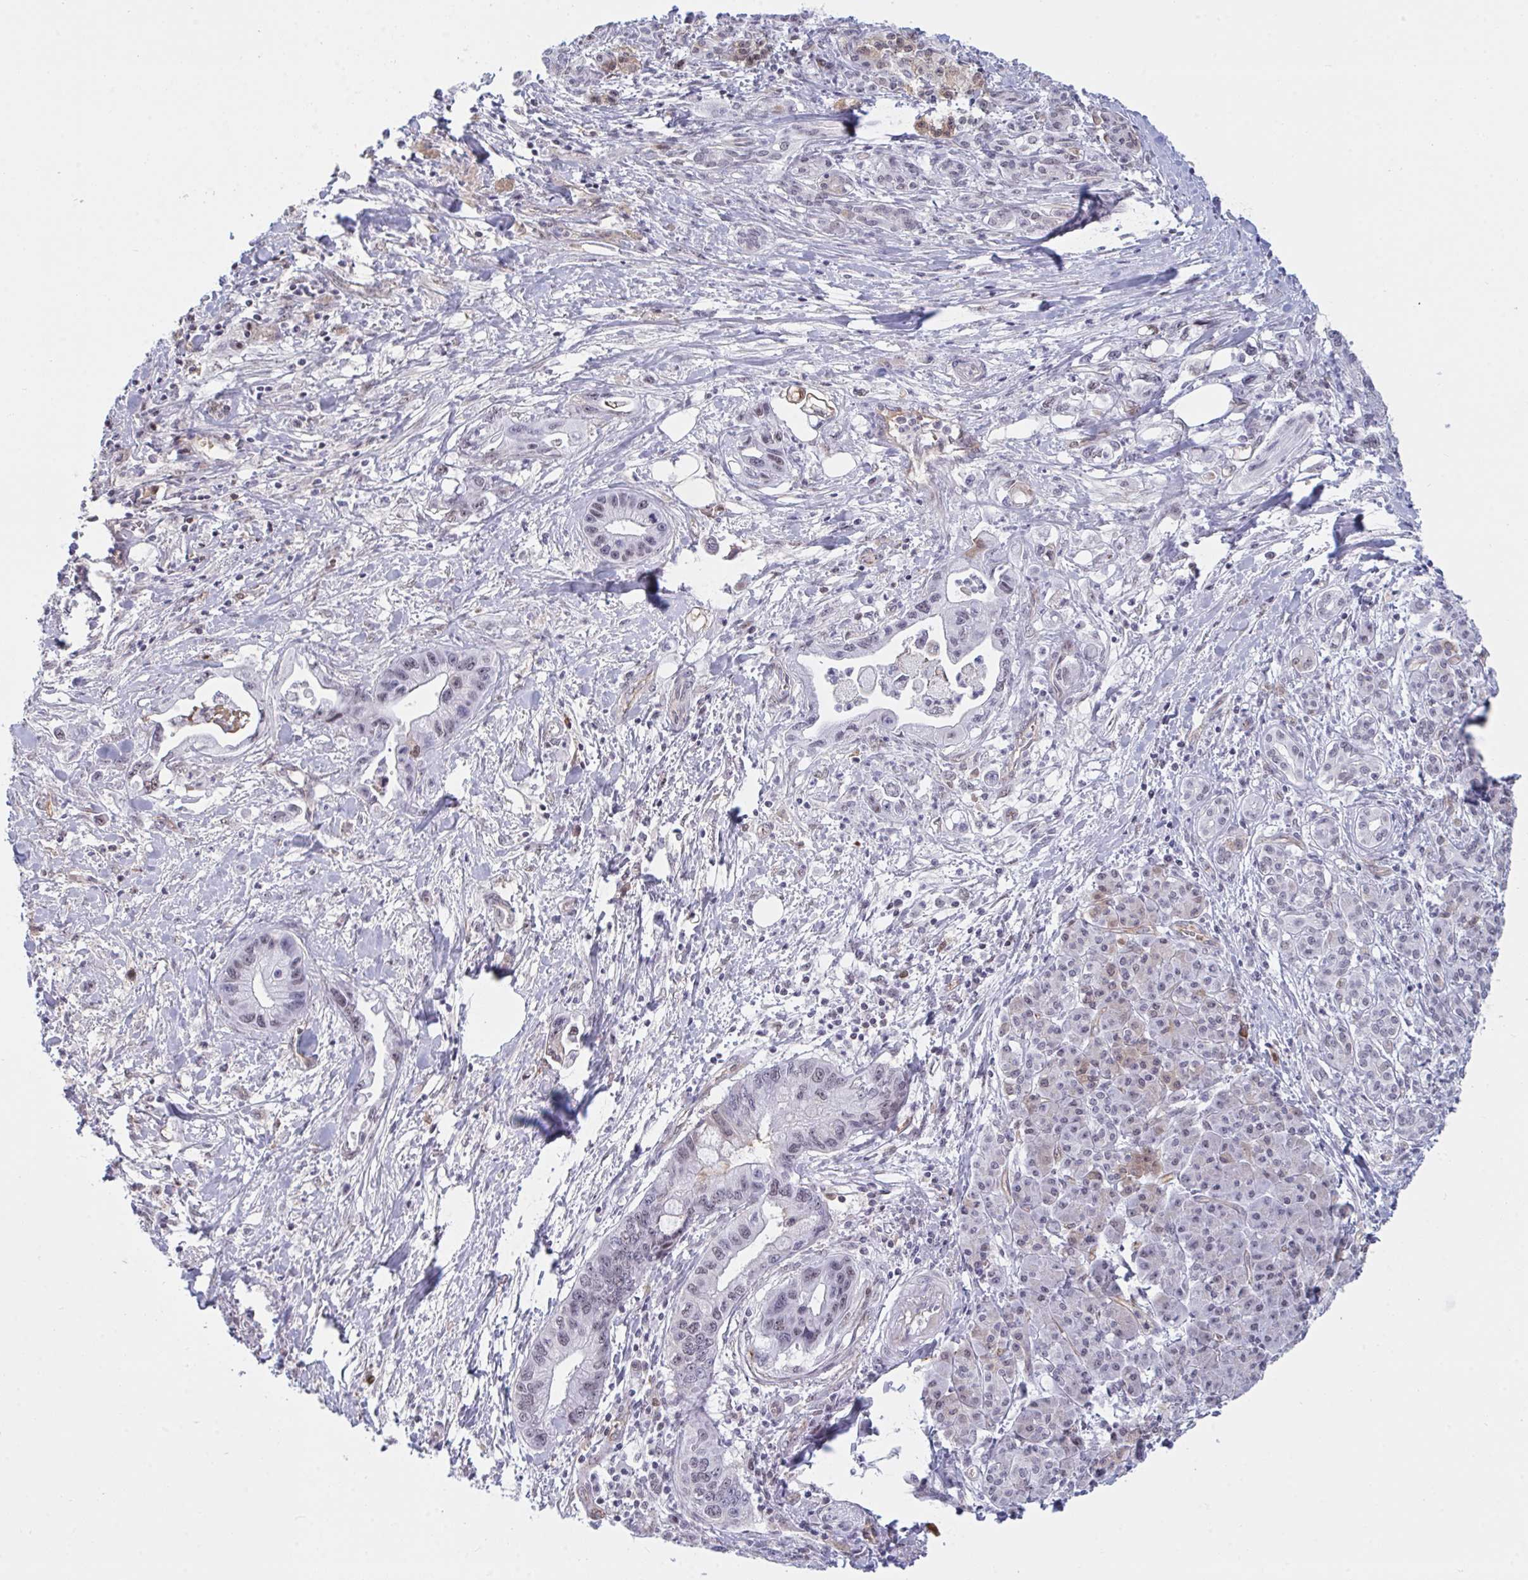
{"staining": {"intensity": "negative", "quantity": "none", "location": "none"}, "tissue": "pancreatic cancer", "cell_type": "Tumor cells", "image_type": "cancer", "snomed": [{"axis": "morphology", "description": "Adenocarcinoma, NOS"}, {"axis": "topography", "description": "Pancreas"}], "caption": "A micrograph of pancreatic cancer (adenocarcinoma) stained for a protein demonstrates no brown staining in tumor cells. The staining was performed using DAB (3,3'-diaminobenzidine) to visualize the protein expression in brown, while the nuclei were stained in blue with hematoxylin (Magnification: 20x).", "gene": "DSCAML1", "patient": {"sex": "male", "age": 61}}